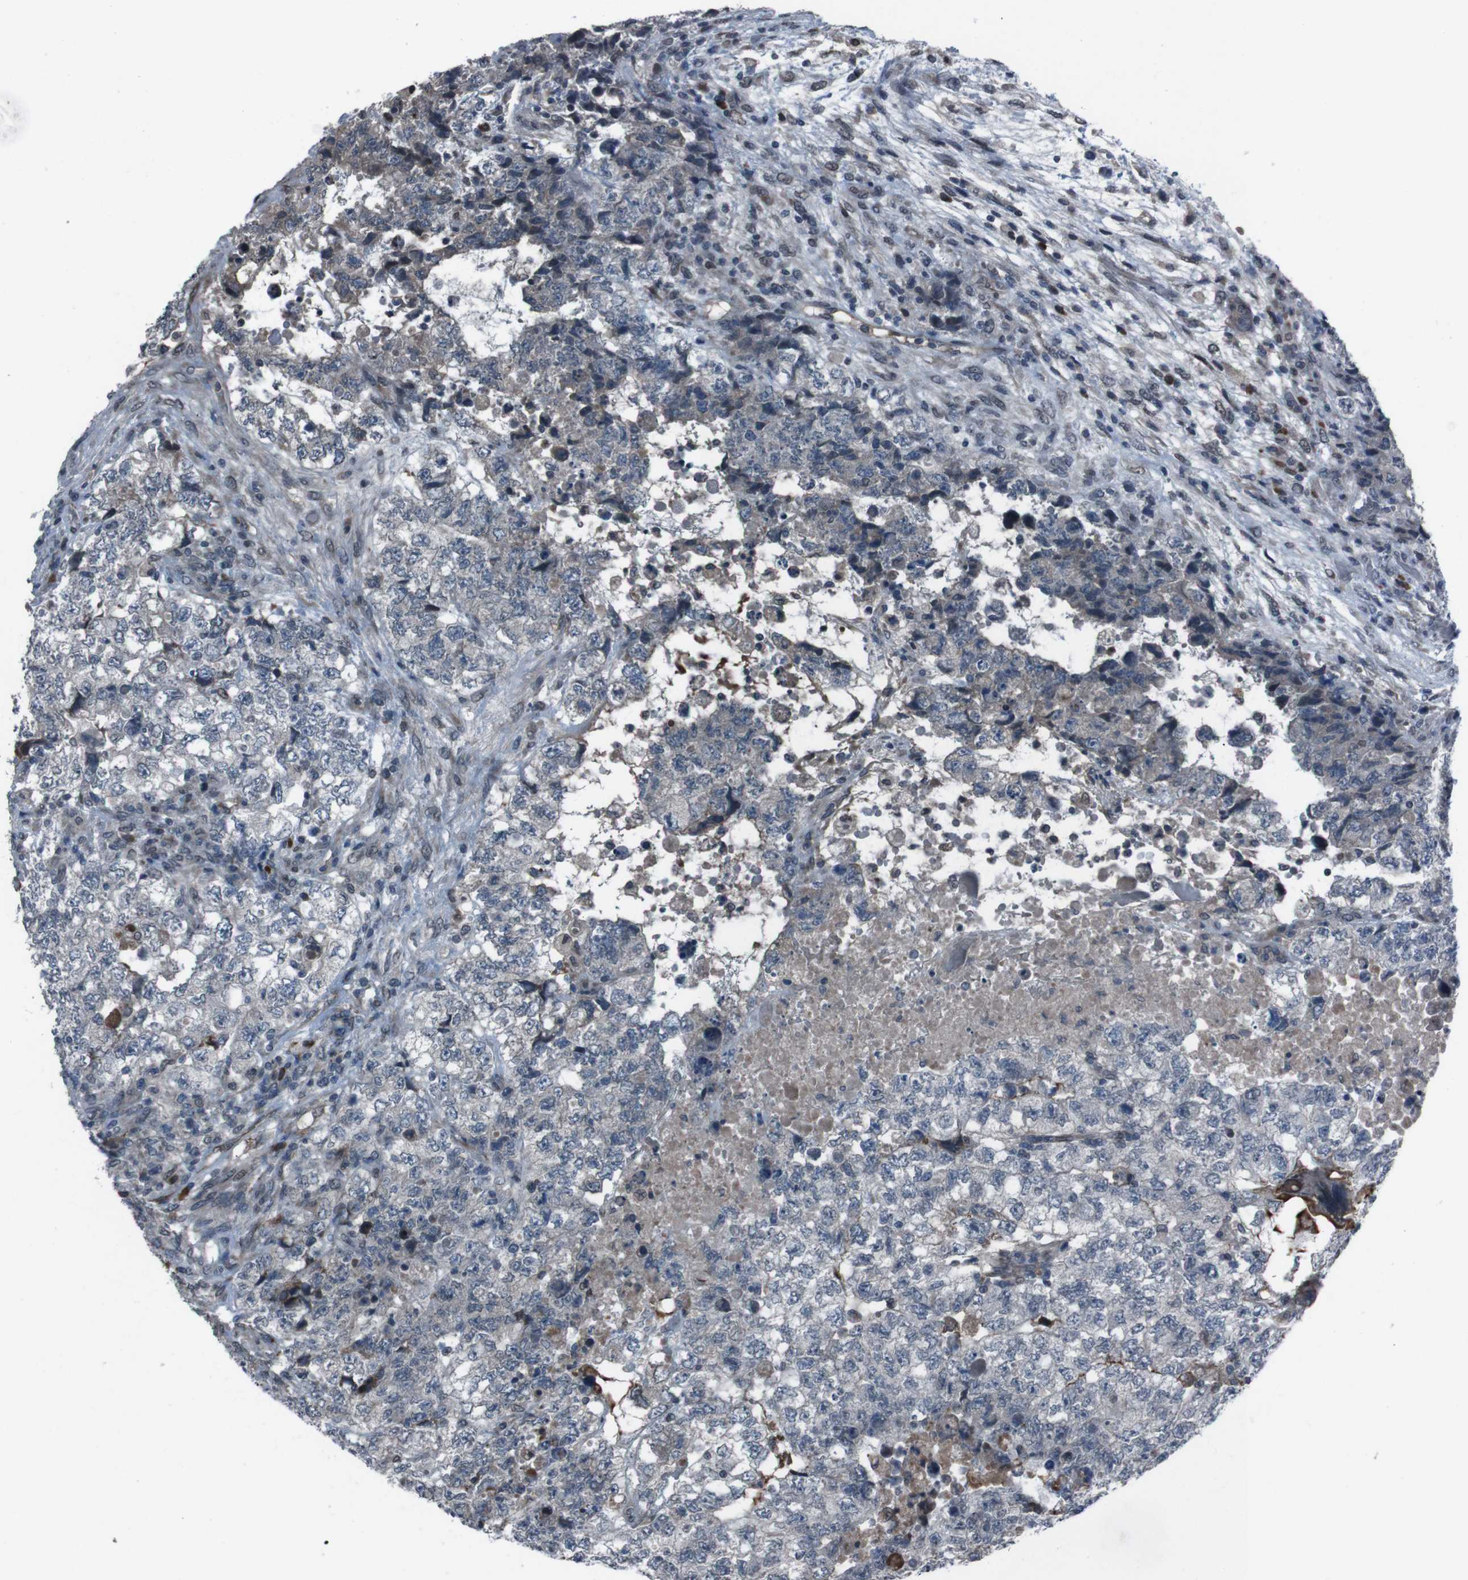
{"staining": {"intensity": "moderate", "quantity": "<25%", "location": "cytoplasmic/membranous"}, "tissue": "testis cancer", "cell_type": "Tumor cells", "image_type": "cancer", "snomed": [{"axis": "morphology", "description": "Carcinoma, Embryonal, NOS"}, {"axis": "topography", "description": "Testis"}], "caption": "Immunohistochemical staining of testis cancer reveals low levels of moderate cytoplasmic/membranous positivity in approximately <25% of tumor cells.", "gene": "SS18L1", "patient": {"sex": "male", "age": 36}}